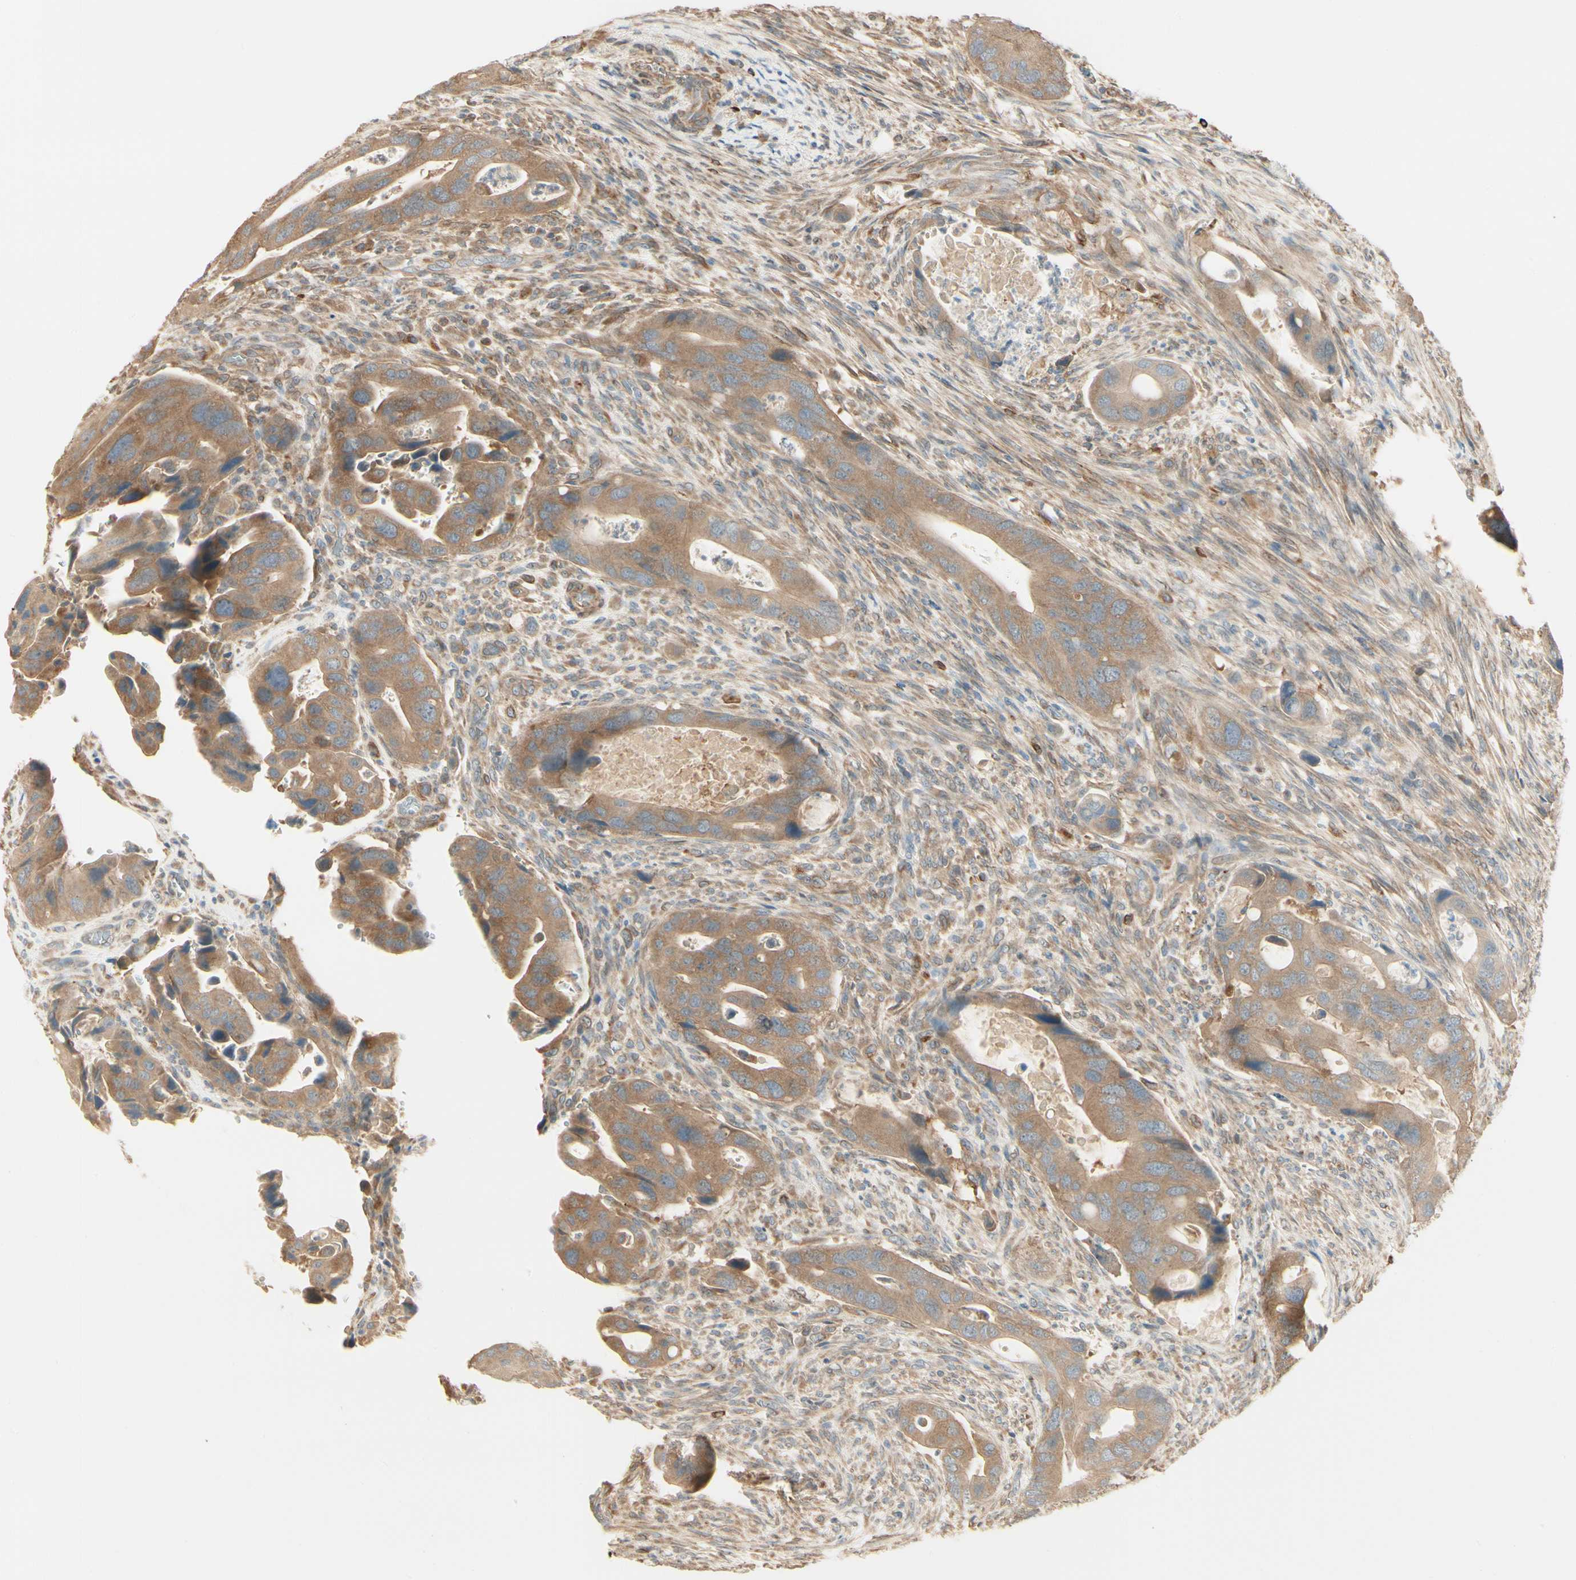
{"staining": {"intensity": "moderate", "quantity": ">75%", "location": "cytoplasmic/membranous"}, "tissue": "colorectal cancer", "cell_type": "Tumor cells", "image_type": "cancer", "snomed": [{"axis": "morphology", "description": "Adenocarcinoma, NOS"}, {"axis": "topography", "description": "Rectum"}], "caption": "Brown immunohistochemical staining in human colorectal adenocarcinoma demonstrates moderate cytoplasmic/membranous expression in approximately >75% of tumor cells. The protein is shown in brown color, while the nuclei are stained blue.", "gene": "IRAG1", "patient": {"sex": "female", "age": 57}}